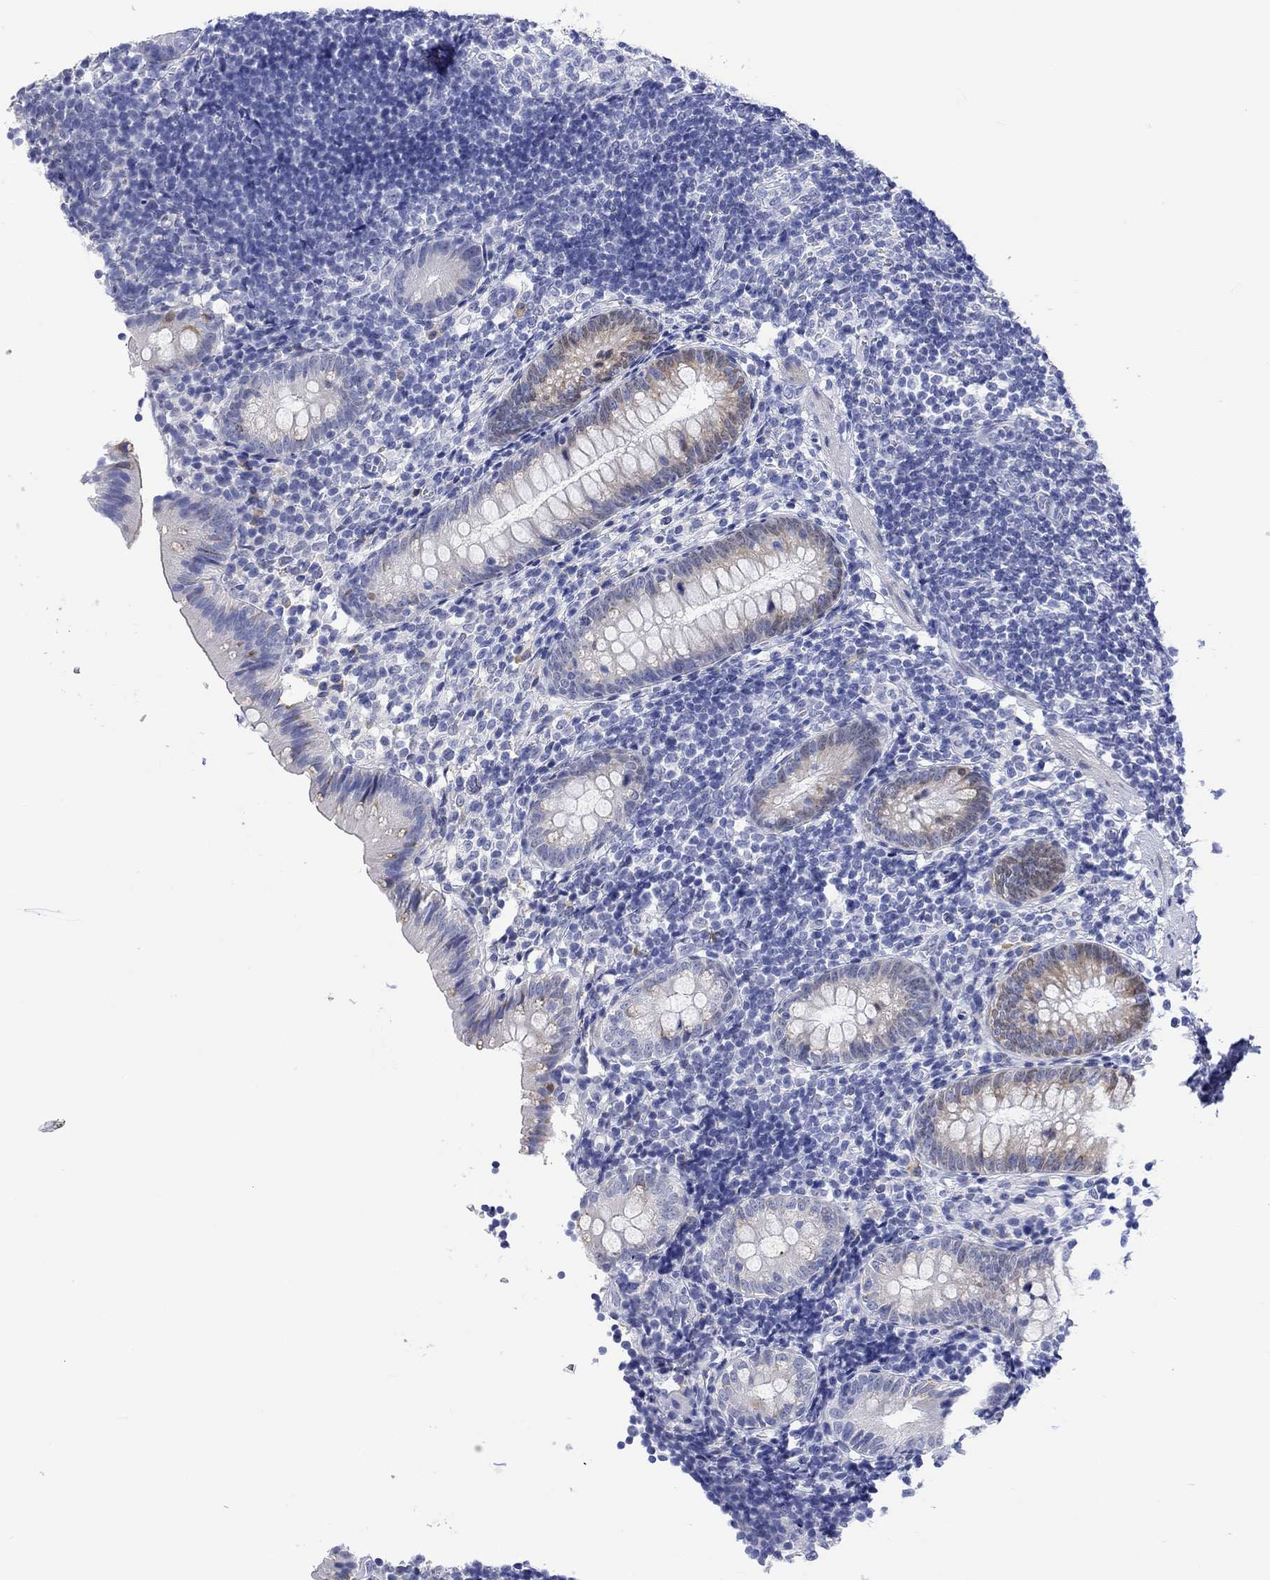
{"staining": {"intensity": "moderate", "quantity": "<25%", "location": "cytoplasmic/membranous"}, "tissue": "appendix", "cell_type": "Glandular cells", "image_type": "normal", "snomed": [{"axis": "morphology", "description": "Normal tissue, NOS"}, {"axis": "topography", "description": "Appendix"}], "caption": "Protein positivity by IHC exhibits moderate cytoplasmic/membranous positivity in approximately <25% of glandular cells in unremarkable appendix. The staining was performed using DAB to visualize the protein expression in brown, while the nuclei were stained in blue with hematoxylin (Magnification: 20x).", "gene": "MSI1", "patient": {"sex": "female", "age": 40}}